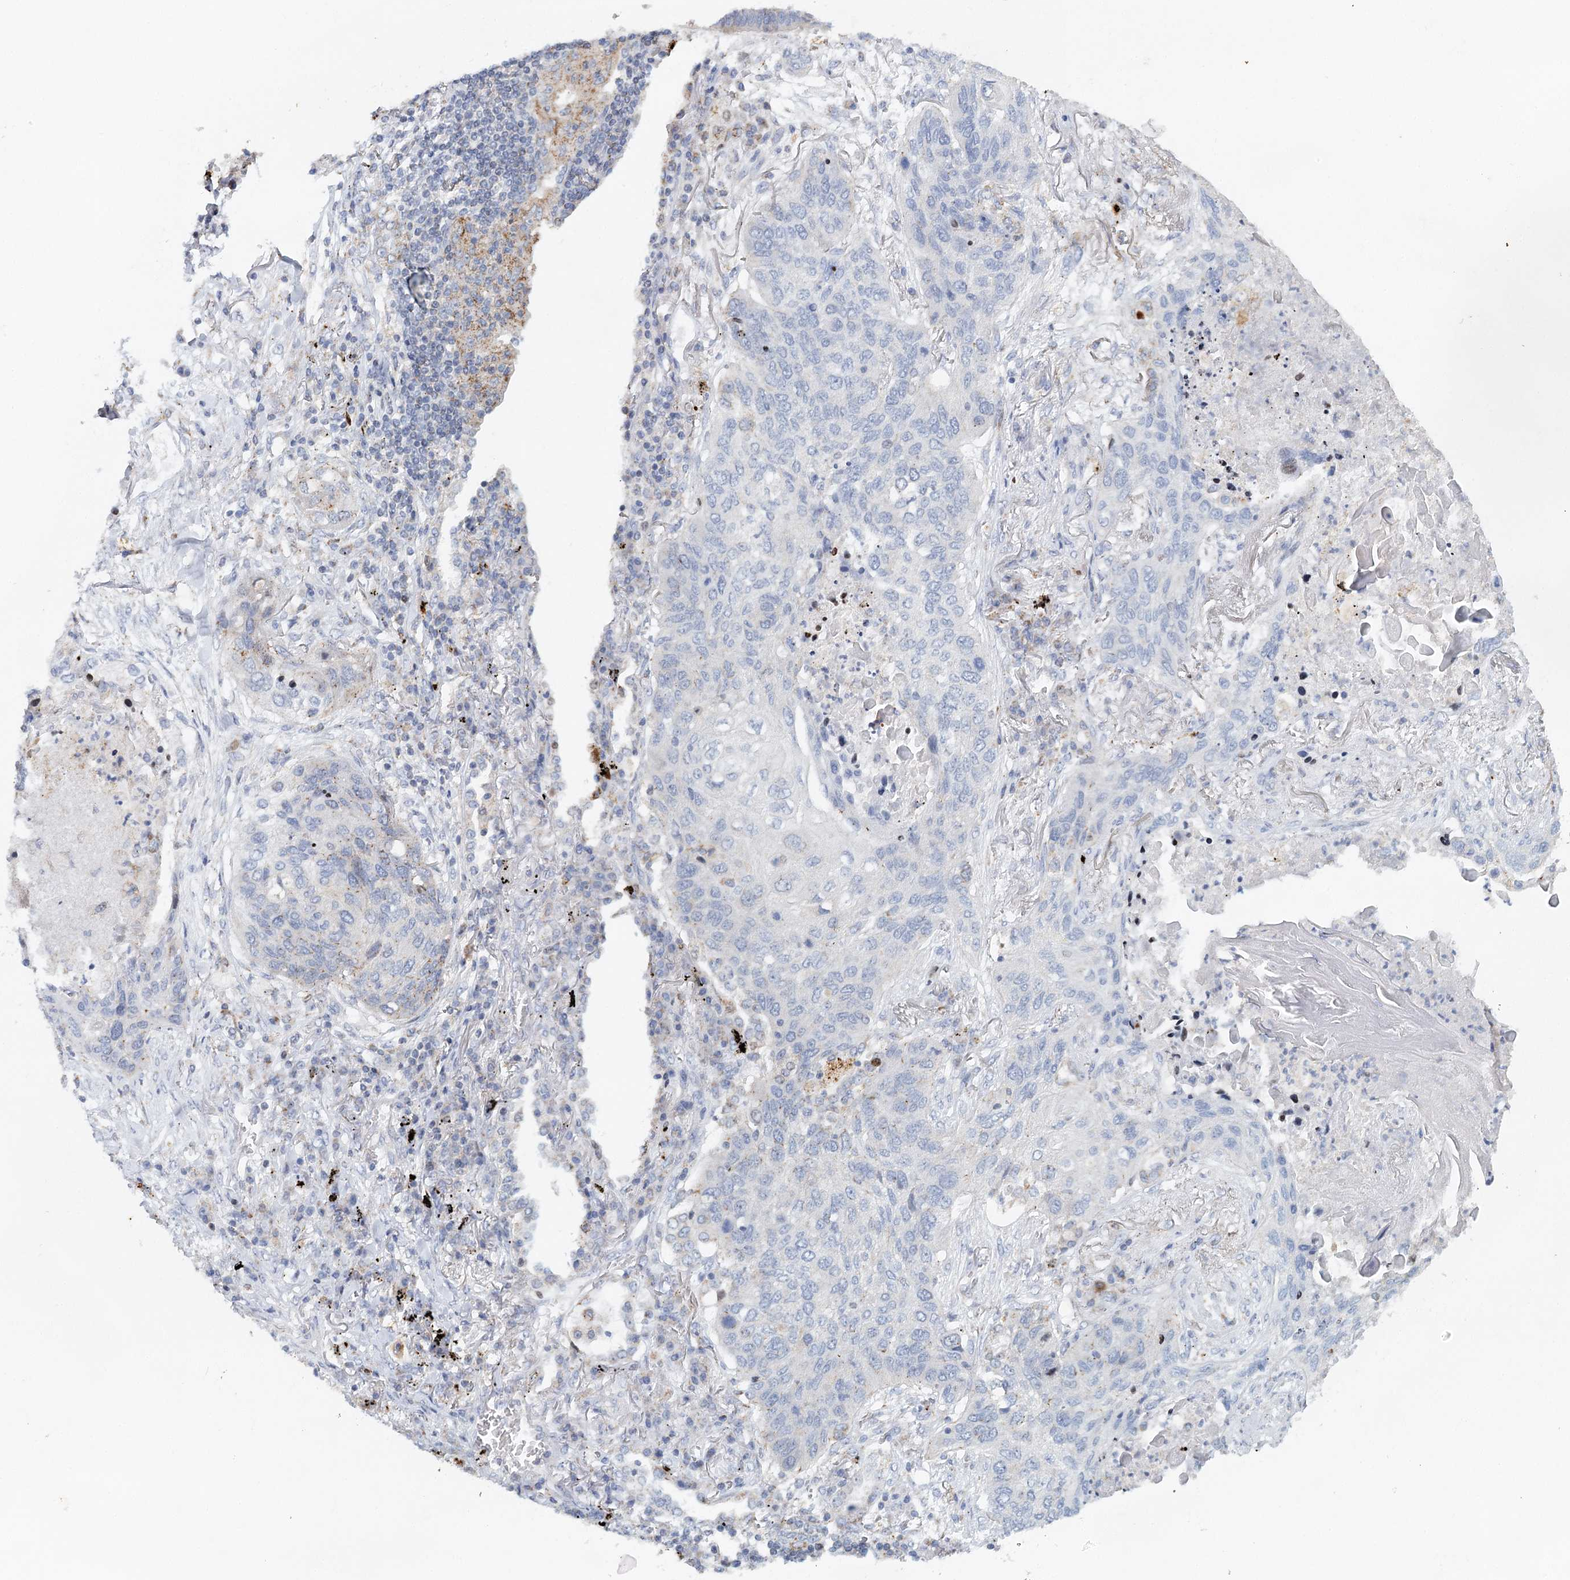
{"staining": {"intensity": "negative", "quantity": "none", "location": "none"}, "tissue": "lung cancer", "cell_type": "Tumor cells", "image_type": "cancer", "snomed": [{"axis": "morphology", "description": "Squamous cell carcinoma, NOS"}, {"axis": "topography", "description": "Lung"}], "caption": "Lung cancer (squamous cell carcinoma) was stained to show a protein in brown. There is no significant positivity in tumor cells. (Brightfield microscopy of DAB (3,3'-diaminobenzidine) IHC at high magnification).", "gene": "XPO6", "patient": {"sex": "female", "age": 63}}